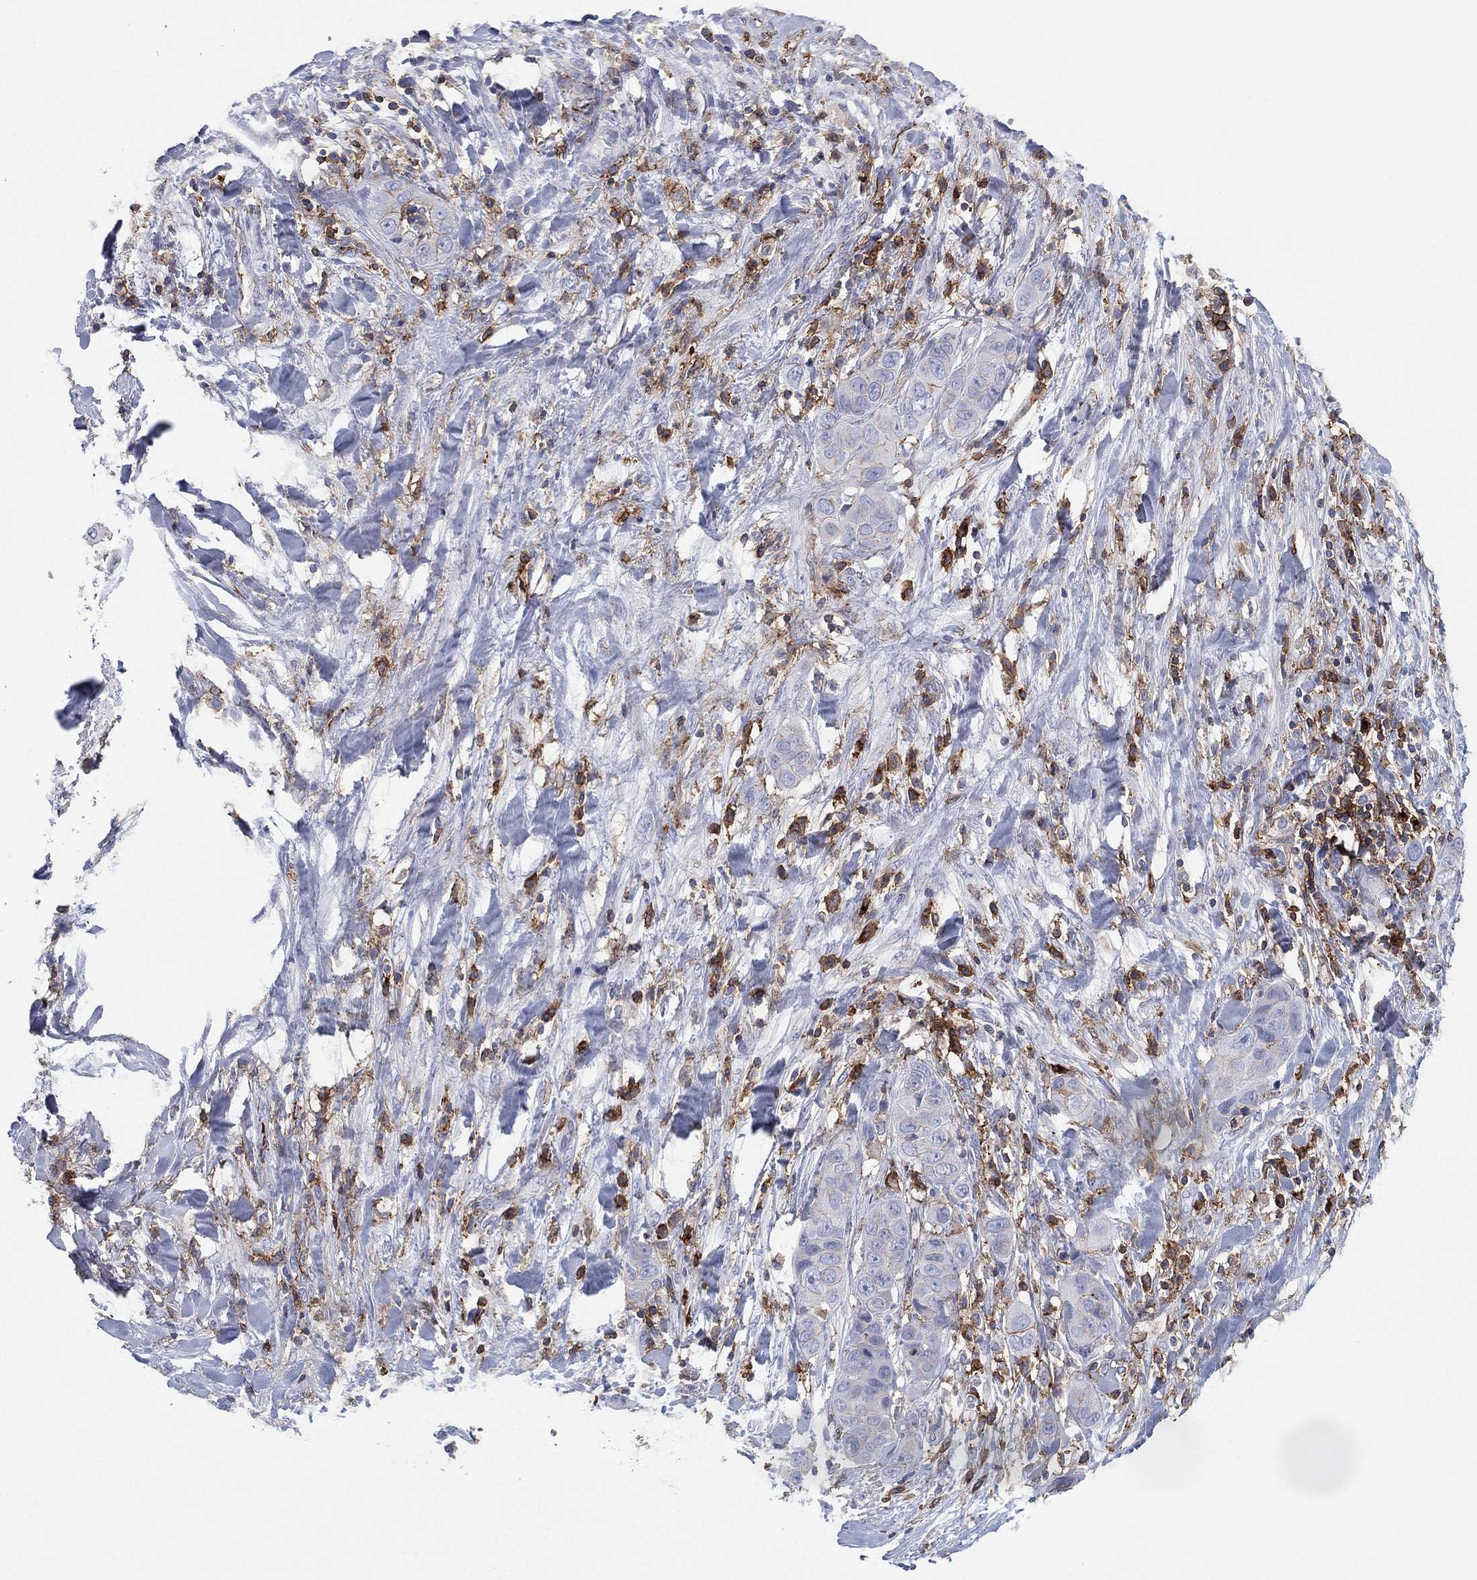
{"staining": {"intensity": "negative", "quantity": "none", "location": "none"}, "tissue": "liver cancer", "cell_type": "Tumor cells", "image_type": "cancer", "snomed": [{"axis": "morphology", "description": "Cholangiocarcinoma"}, {"axis": "topography", "description": "Liver"}], "caption": "Micrograph shows no protein expression in tumor cells of liver cancer (cholangiocarcinoma) tissue.", "gene": "SELPLG", "patient": {"sex": "female", "age": 52}}